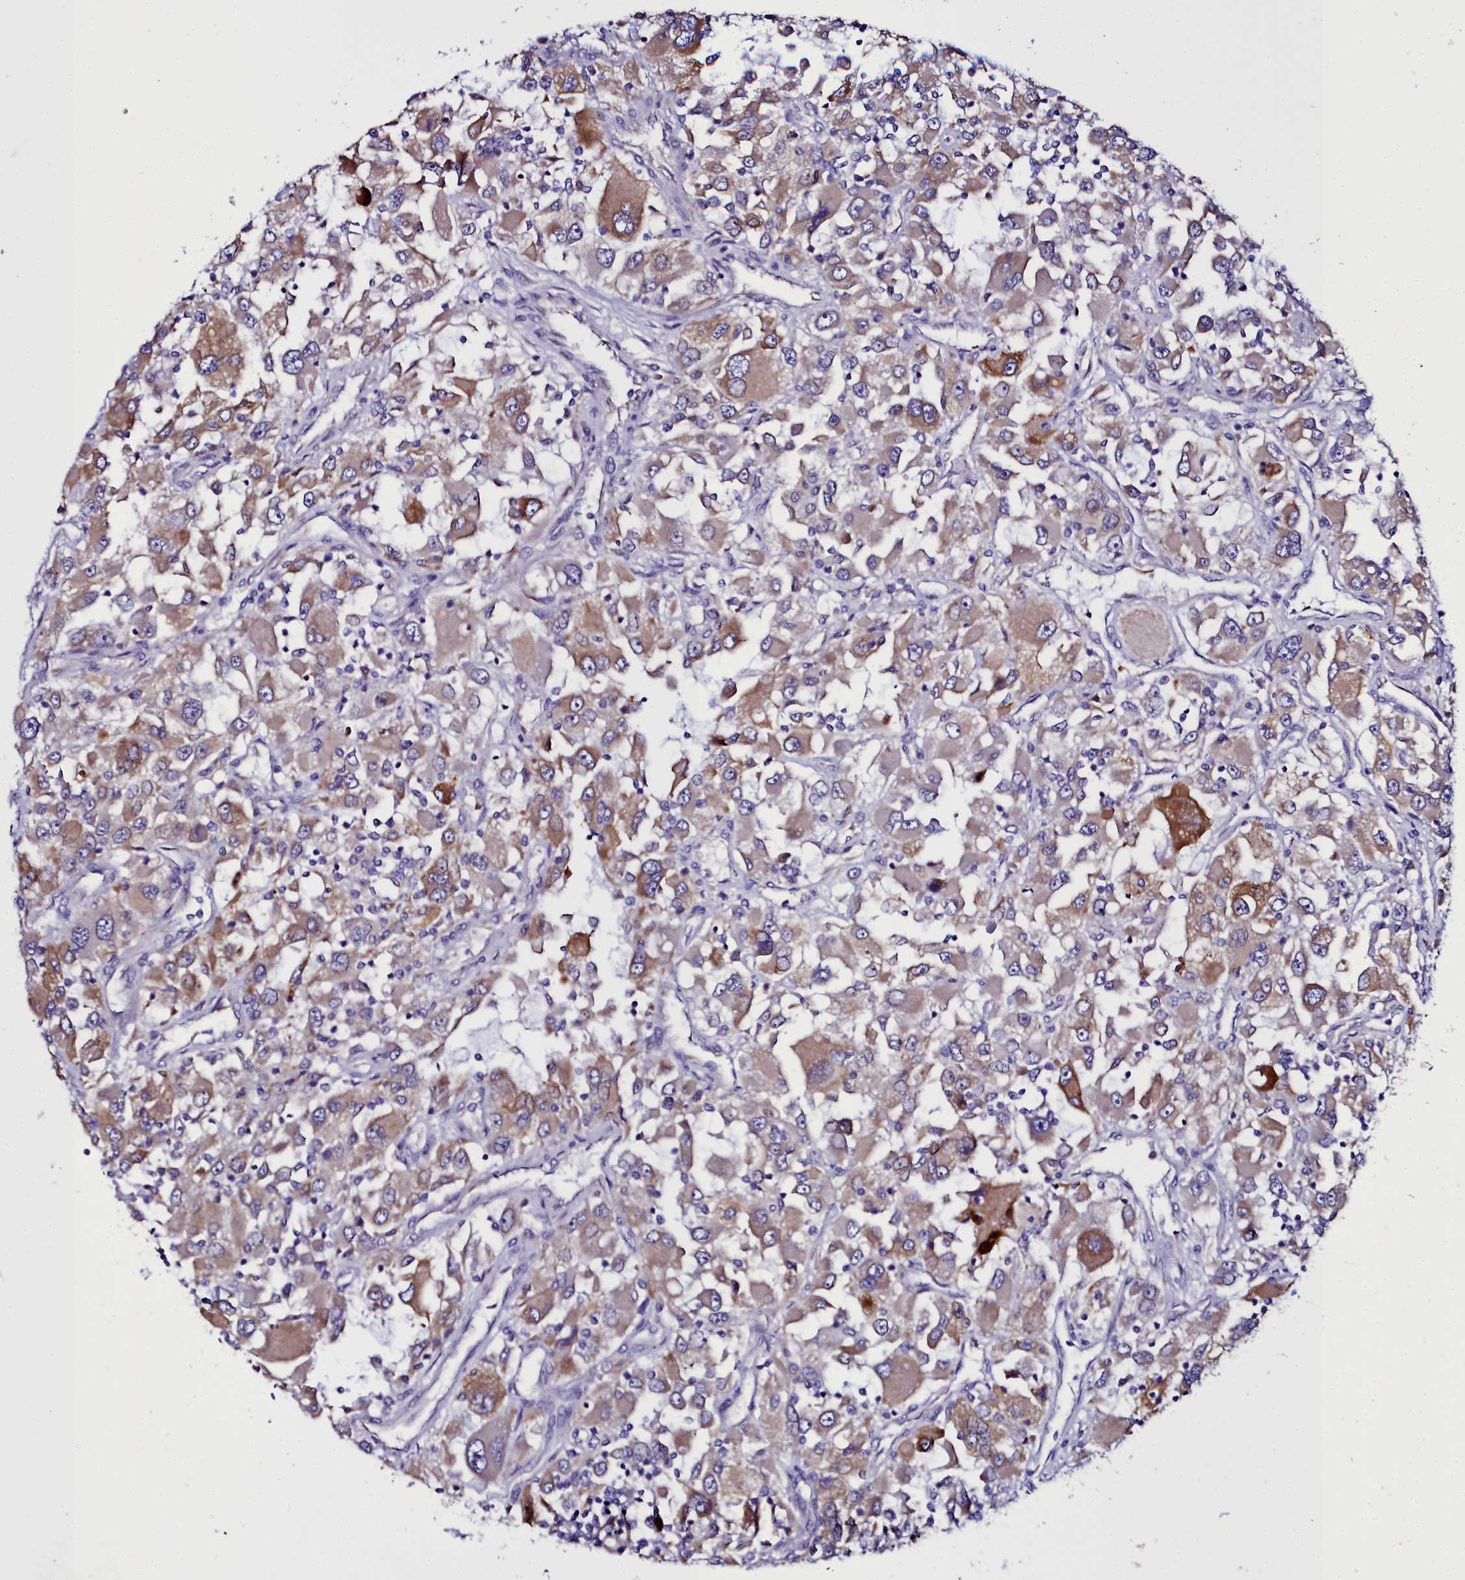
{"staining": {"intensity": "moderate", "quantity": ">75%", "location": "cytoplasmic/membranous"}, "tissue": "renal cancer", "cell_type": "Tumor cells", "image_type": "cancer", "snomed": [{"axis": "morphology", "description": "Adenocarcinoma, NOS"}, {"axis": "topography", "description": "Kidney"}], "caption": "Human renal adenocarcinoma stained for a protein (brown) exhibits moderate cytoplasmic/membranous positive expression in about >75% of tumor cells.", "gene": "ELAPOR2", "patient": {"sex": "female", "age": 52}}